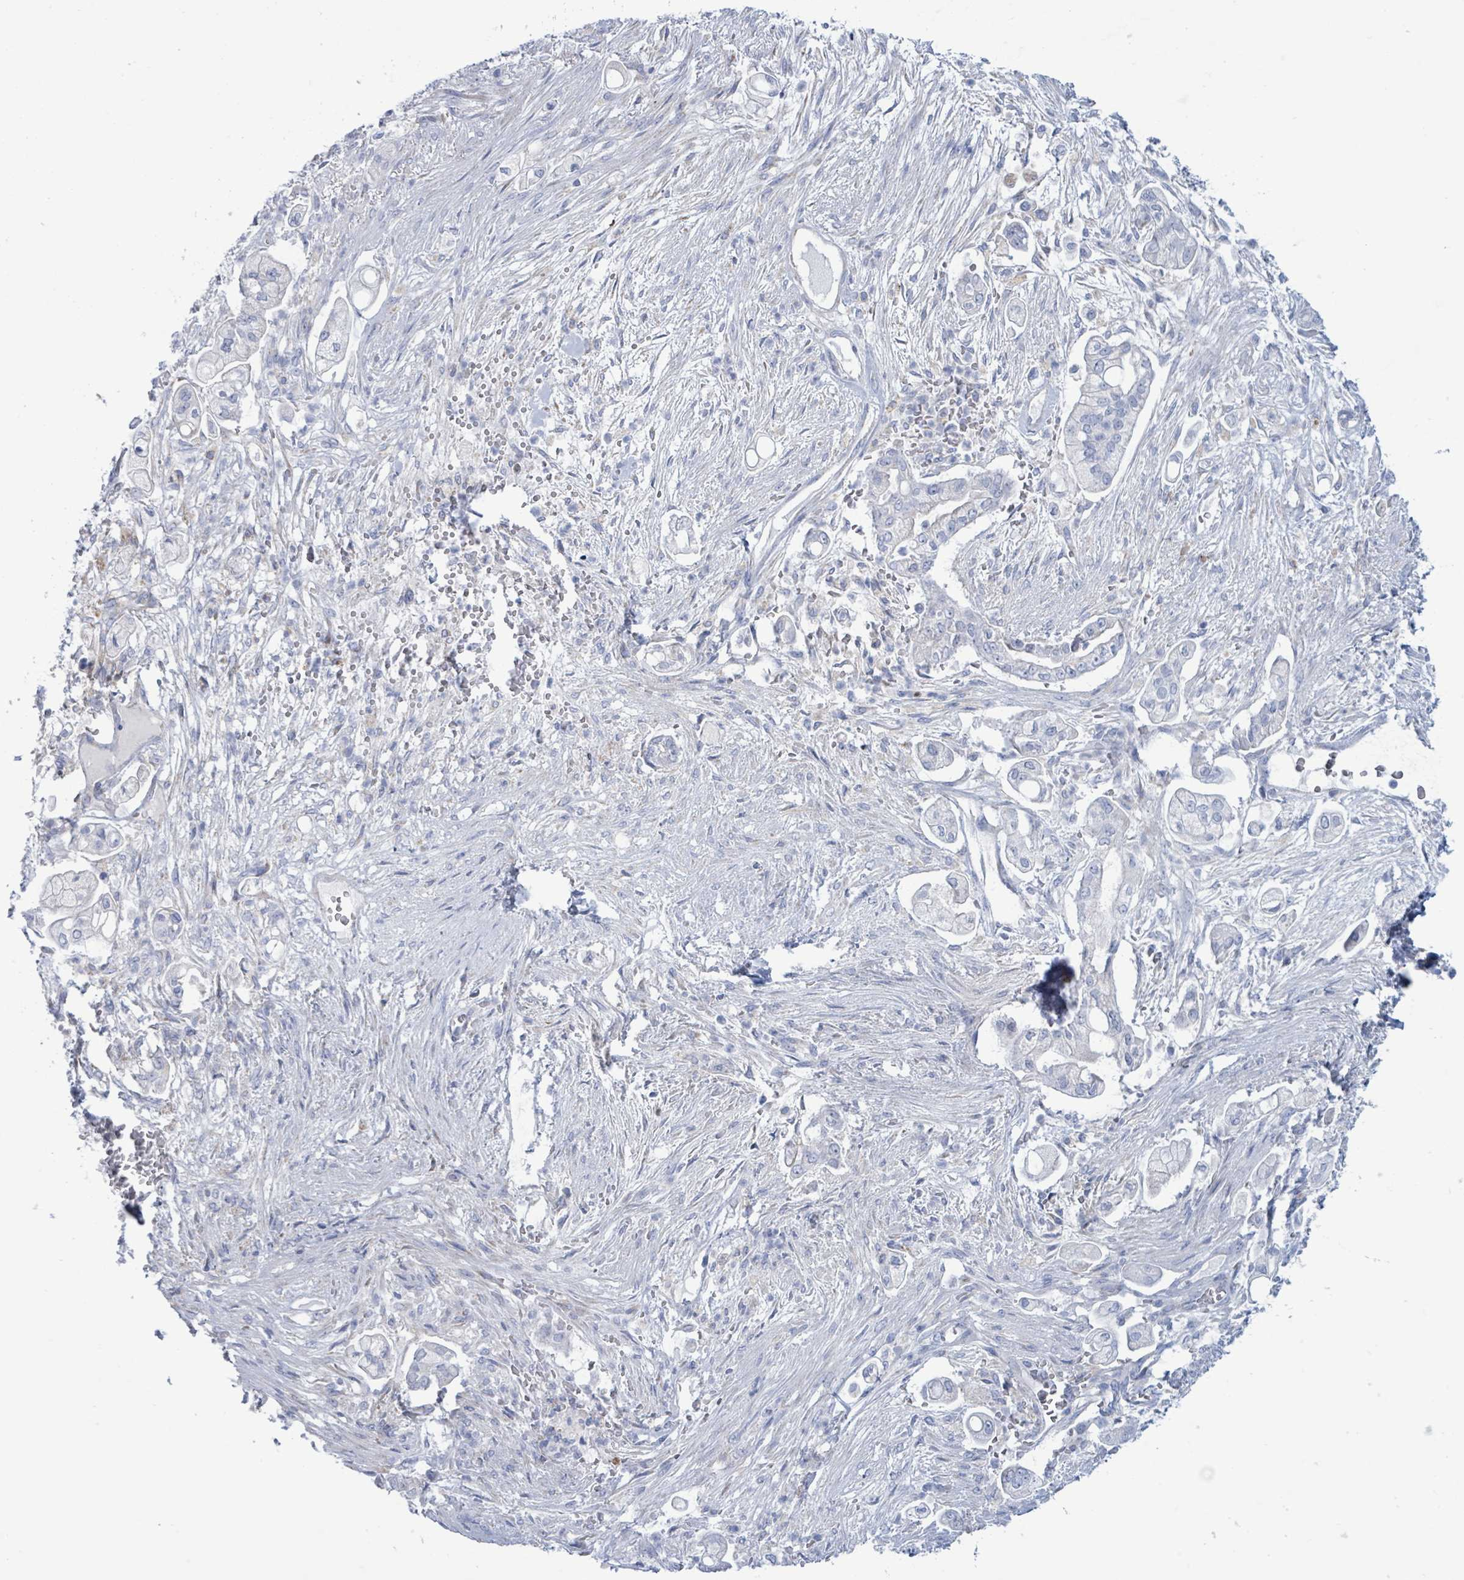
{"staining": {"intensity": "negative", "quantity": "none", "location": "none"}, "tissue": "pancreatic cancer", "cell_type": "Tumor cells", "image_type": "cancer", "snomed": [{"axis": "morphology", "description": "Adenocarcinoma, NOS"}, {"axis": "topography", "description": "Pancreas"}], "caption": "High power microscopy photomicrograph of an IHC micrograph of adenocarcinoma (pancreatic), revealing no significant staining in tumor cells.", "gene": "AKR1C4", "patient": {"sex": "female", "age": 69}}